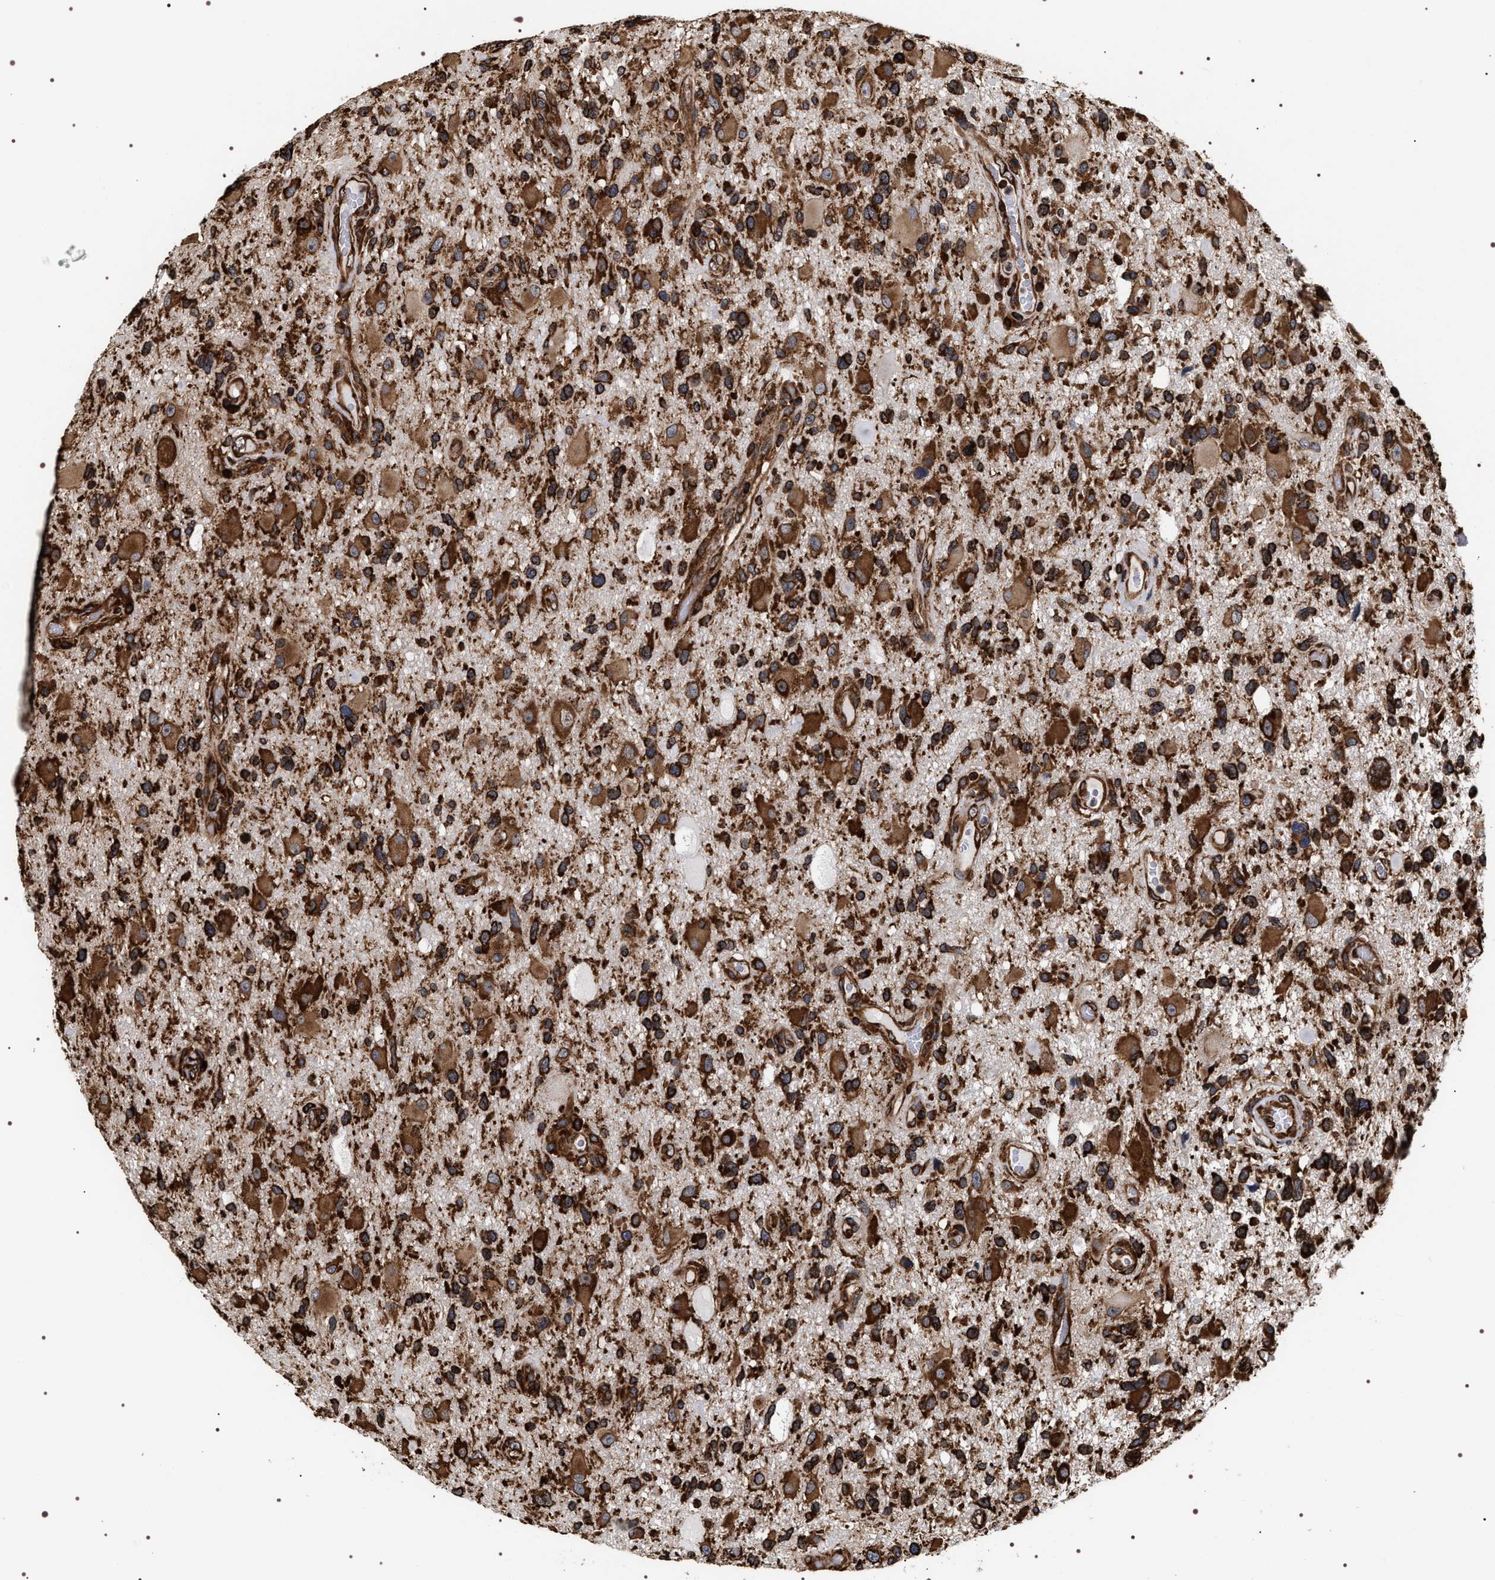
{"staining": {"intensity": "strong", "quantity": ">75%", "location": "cytoplasmic/membranous"}, "tissue": "glioma", "cell_type": "Tumor cells", "image_type": "cancer", "snomed": [{"axis": "morphology", "description": "Glioma, malignant, High grade"}, {"axis": "topography", "description": "Brain"}], "caption": "Malignant glioma (high-grade) stained for a protein demonstrates strong cytoplasmic/membranous positivity in tumor cells.", "gene": "SERBP1", "patient": {"sex": "male", "age": 33}}